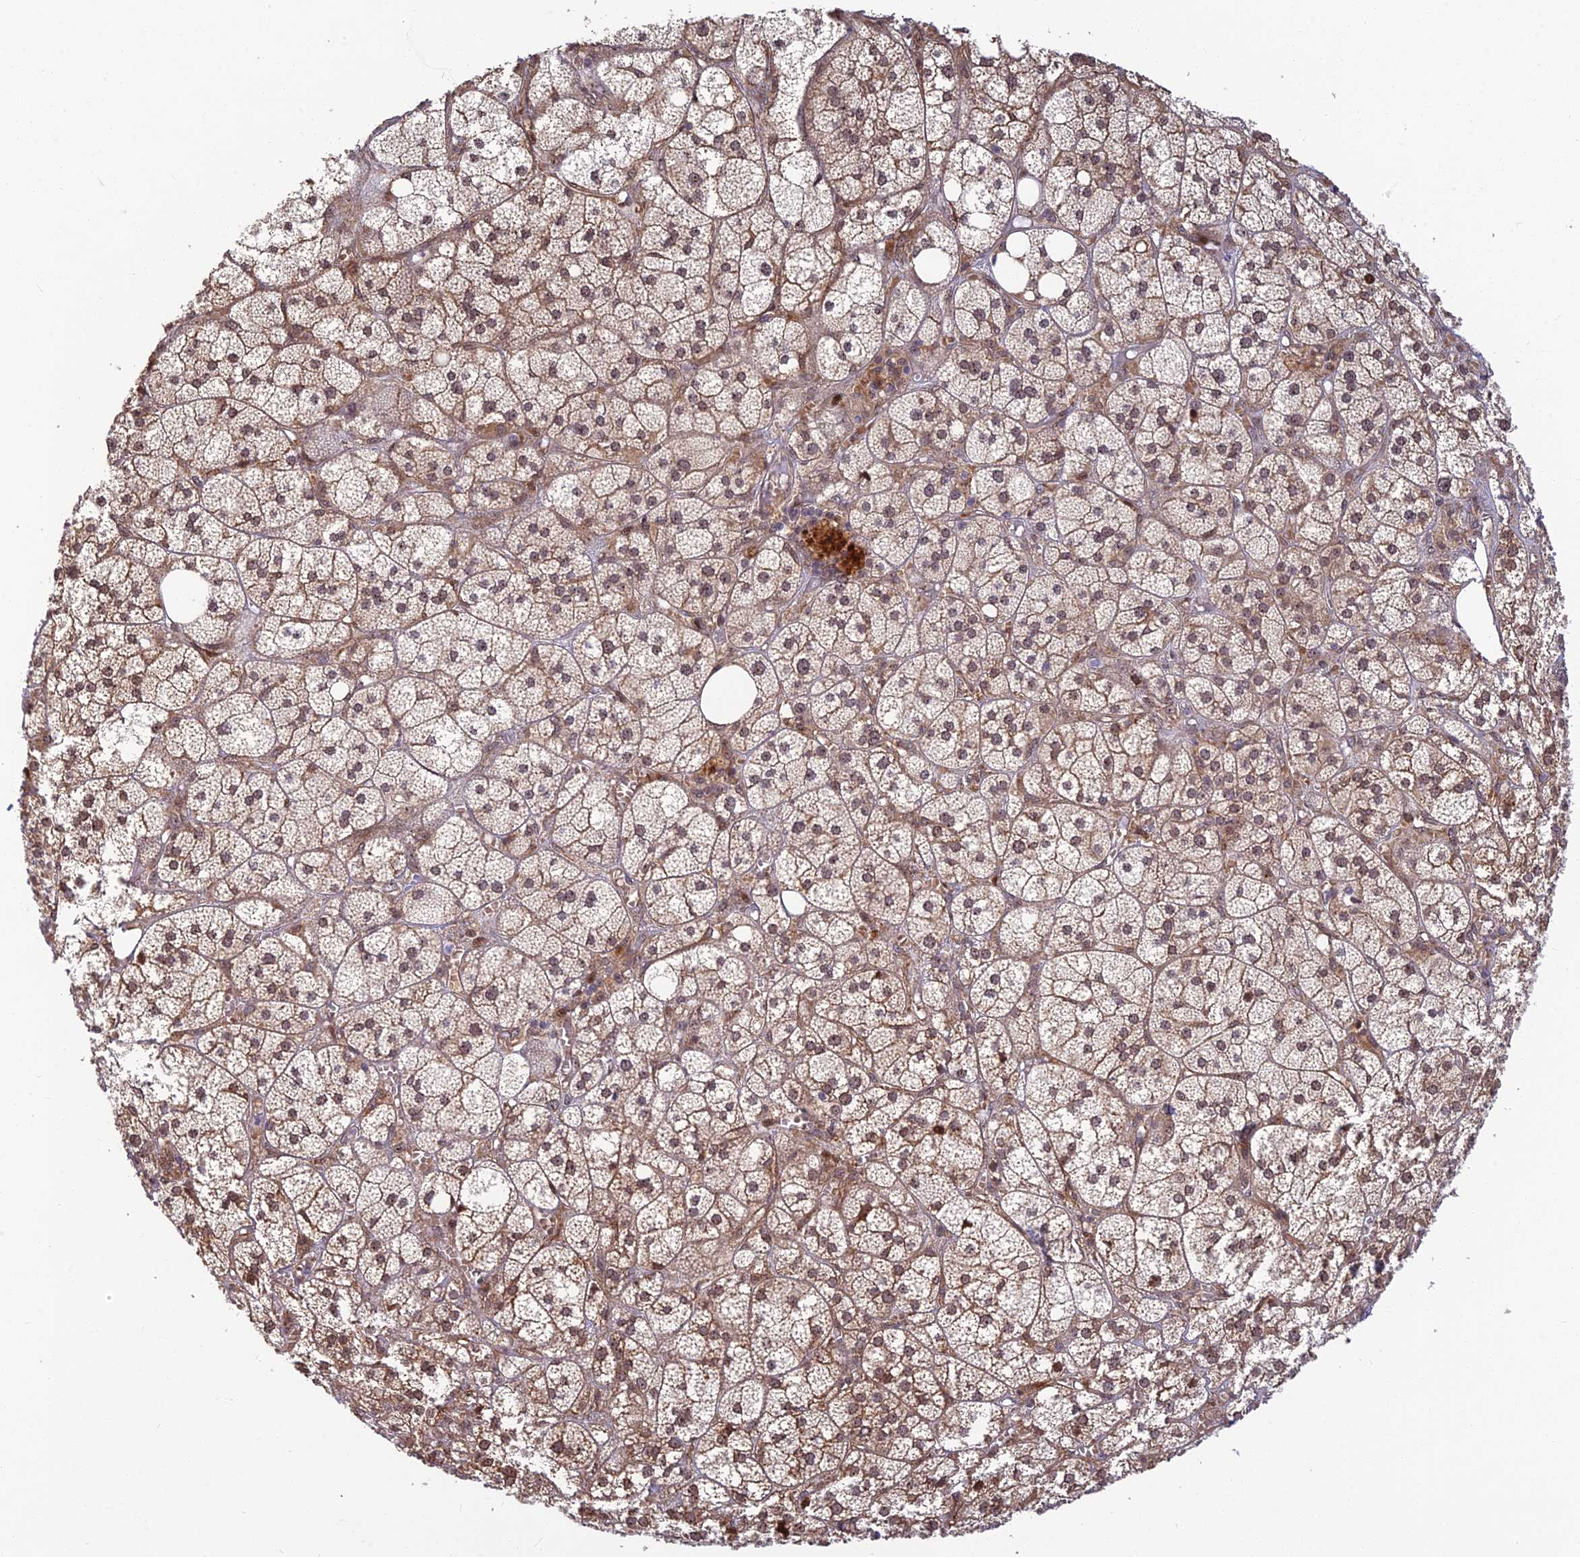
{"staining": {"intensity": "strong", "quantity": "25%-75%", "location": "cytoplasmic/membranous,nuclear"}, "tissue": "adrenal gland", "cell_type": "Glandular cells", "image_type": "normal", "snomed": [{"axis": "morphology", "description": "Normal tissue, NOS"}, {"axis": "topography", "description": "Adrenal gland"}], "caption": "Human adrenal gland stained with a brown dye demonstrates strong cytoplasmic/membranous,nuclear positive positivity in about 25%-75% of glandular cells.", "gene": "UFSP2", "patient": {"sex": "female", "age": 61}}